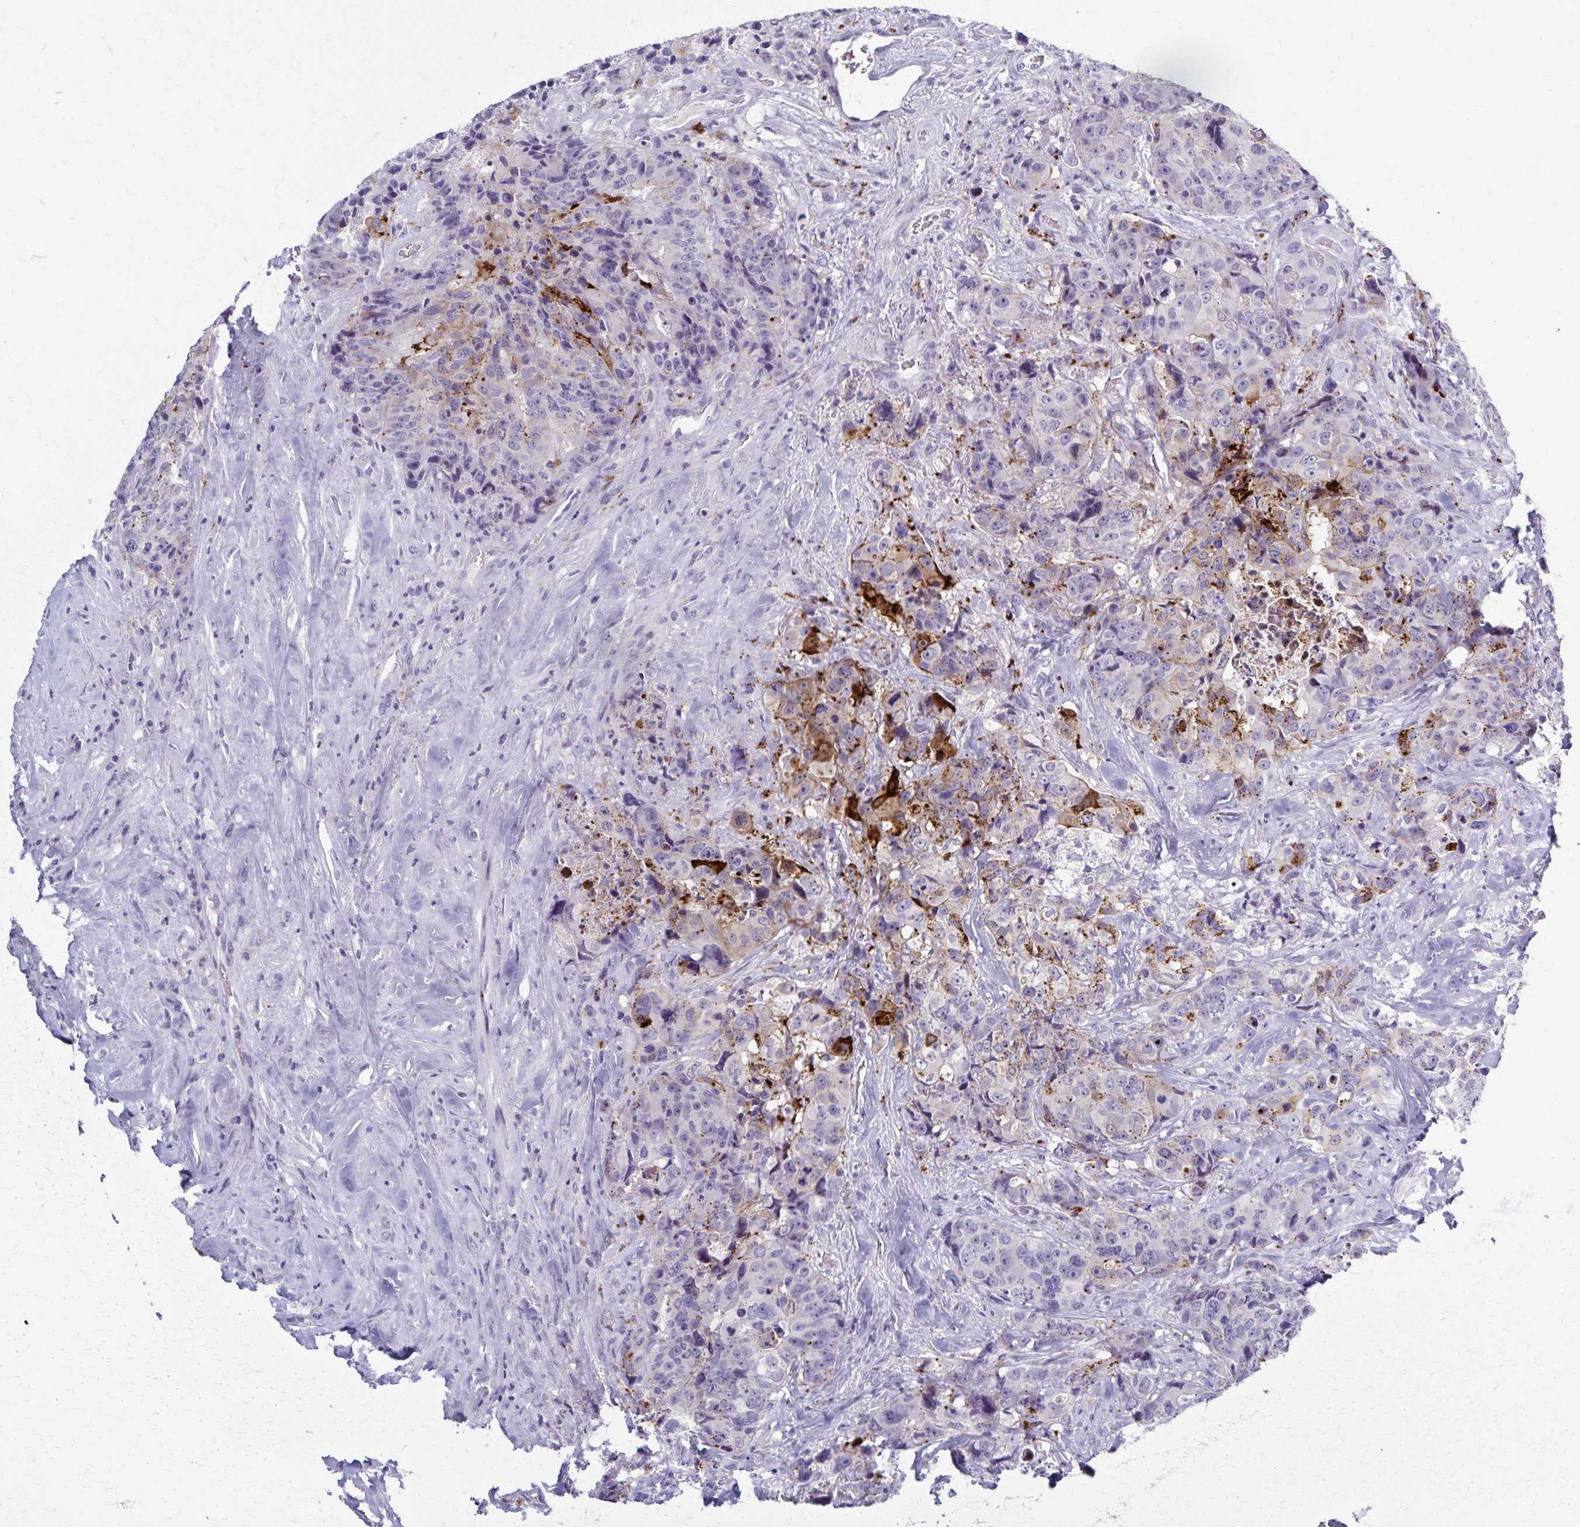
{"staining": {"intensity": "strong", "quantity": "<25%", "location": "cytoplasmic/membranous"}, "tissue": "colorectal cancer", "cell_type": "Tumor cells", "image_type": "cancer", "snomed": [{"axis": "morphology", "description": "Adenocarcinoma, NOS"}, {"axis": "topography", "description": "Rectum"}], "caption": "Immunohistochemistry (IHC) (DAB) staining of human colorectal cancer (adenocarcinoma) exhibits strong cytoplasmic/membranous protein staining in approximately <25% of tumor cells.", "gene": "TMEM60", "patient": {"sex": "female", "age": 62}}